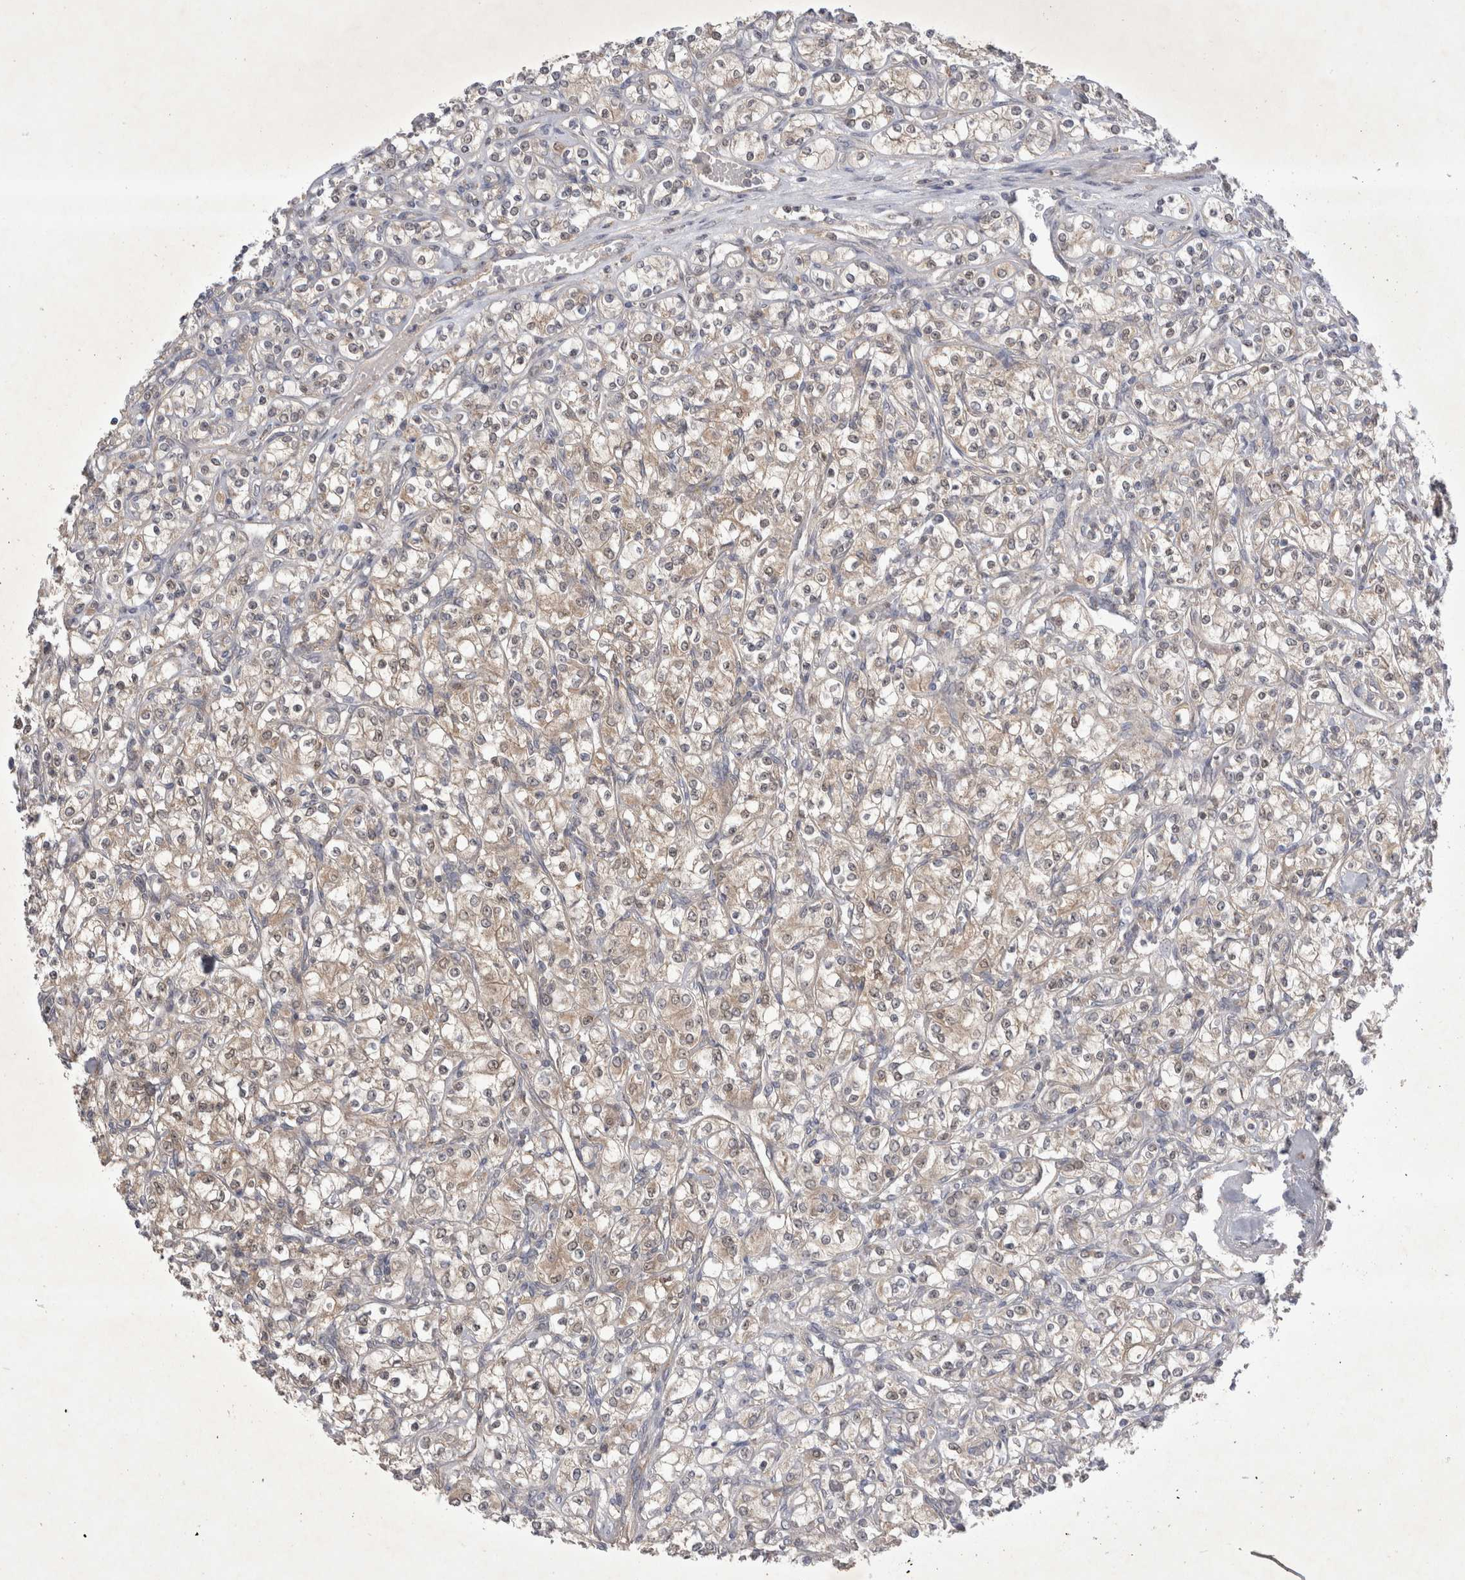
{"staining": {"intensity": "weak", "quantity": "25%-75%", "location": "cytoplasmic/membranous"}, "tissue": "renal cancer", "cell_type": "Tumor cells", "image_type": "cancer", "snomed": [{"axis": "morphology", "description": "Adenocarcinoma, NOS"}, {"axis": "topography", "description": "Kidney"}], "caption": "A brown stain highlights weak cytoplasmic/membranous staining of a protein in adenocarcinoma (renal) tumor cells. (Brightfield microscopy of DAB IHC at high magnification).", "gene": "SRD5A3", "patient": {"sex": "male", "age": 77}}